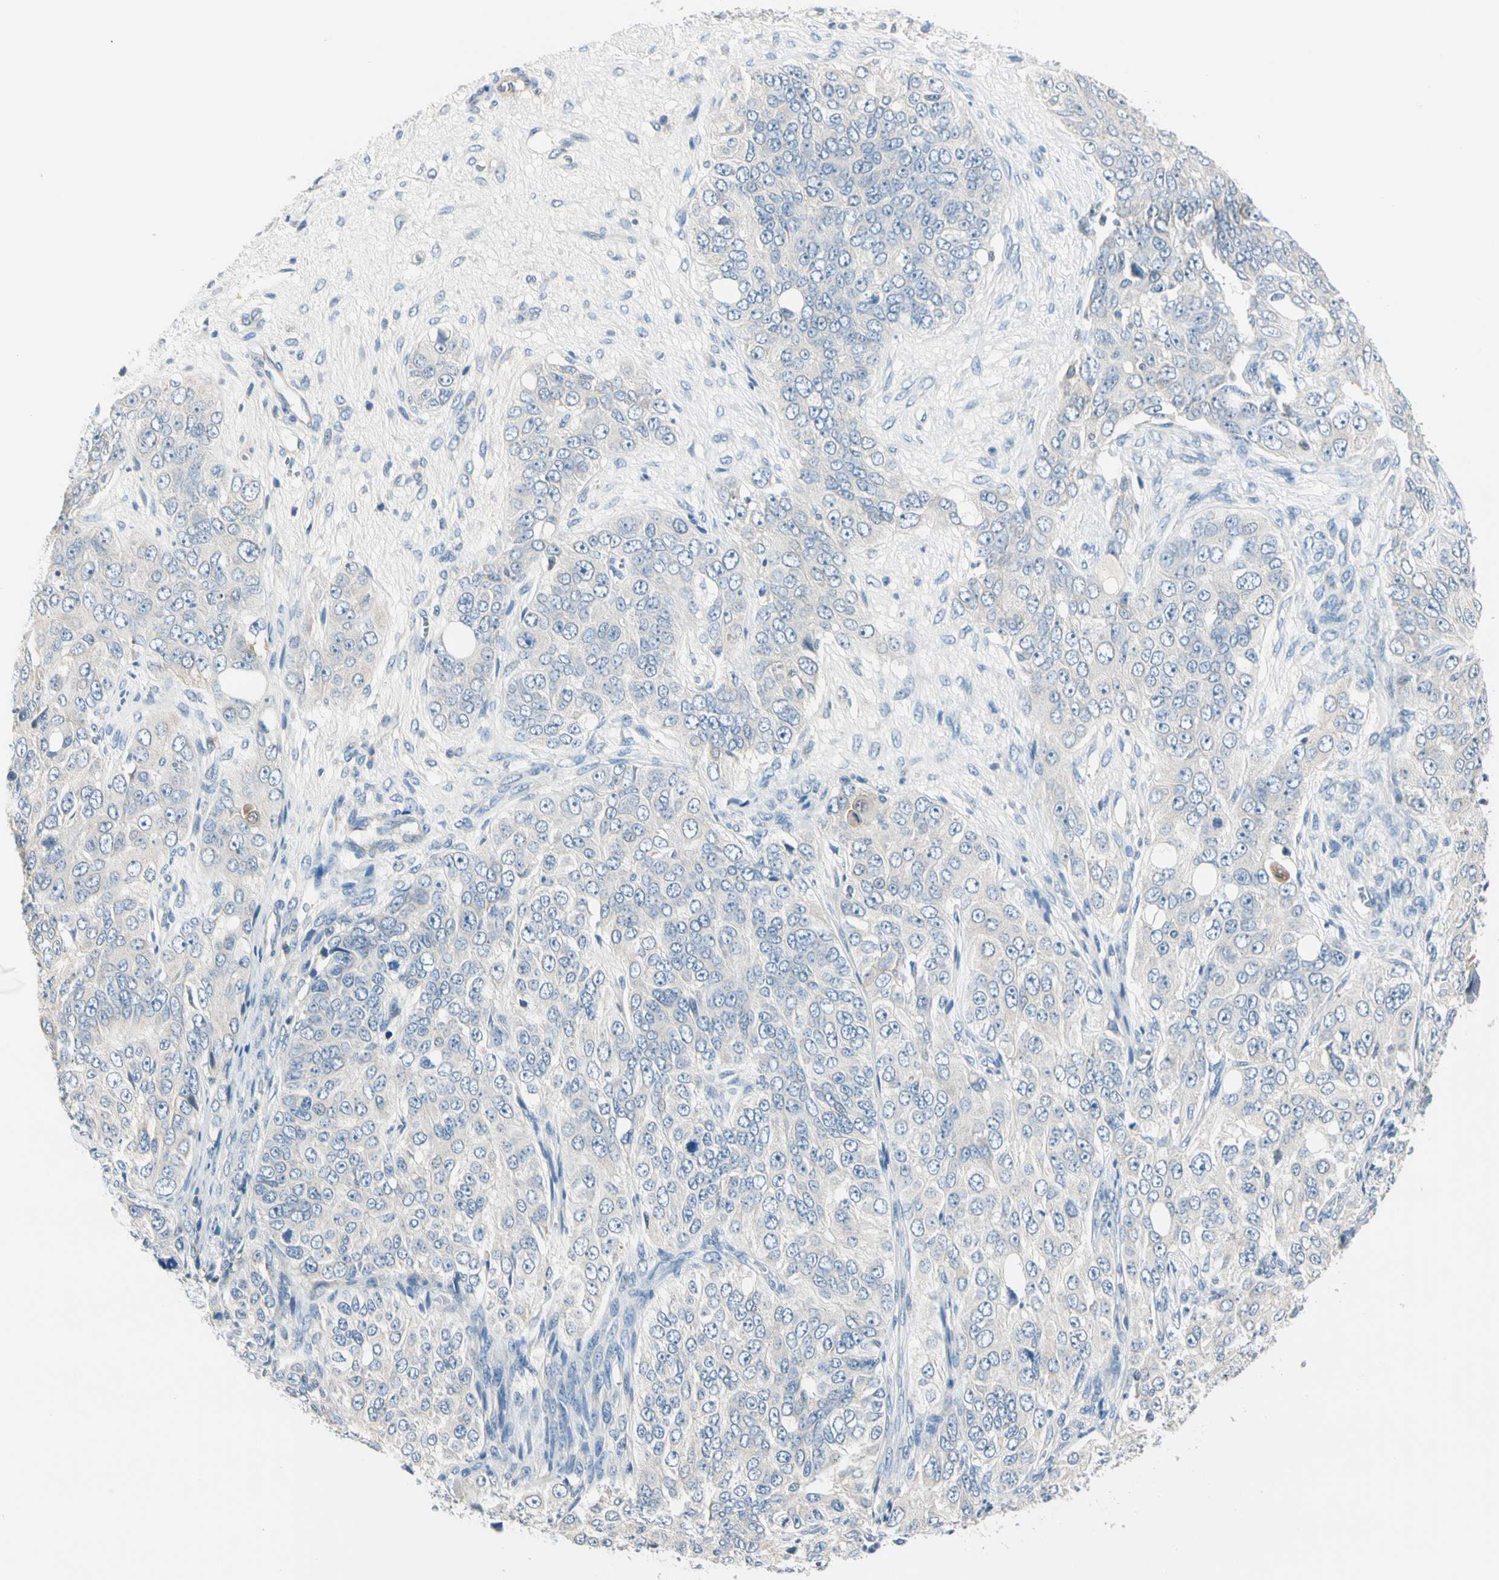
{"staining": {"intensity": "negative", "quantity": "none", "location": "none"}, "tissue": "ovarian cancer", "cell_type": "Tumor cells", "image_type": "cancer", "snomed": [{"axis": "morphology", "description": "Carcinoma, endometroid"}, {"axis": "topography", "description": "Ovary"}], "caption": "A high-resolution image shows IHC staining of endometroid carcinoma (ovarian), which reveals no significant staining in tumor cells.", "gene": "GPR153", "patient": {"sex": "female", "age": 51}}